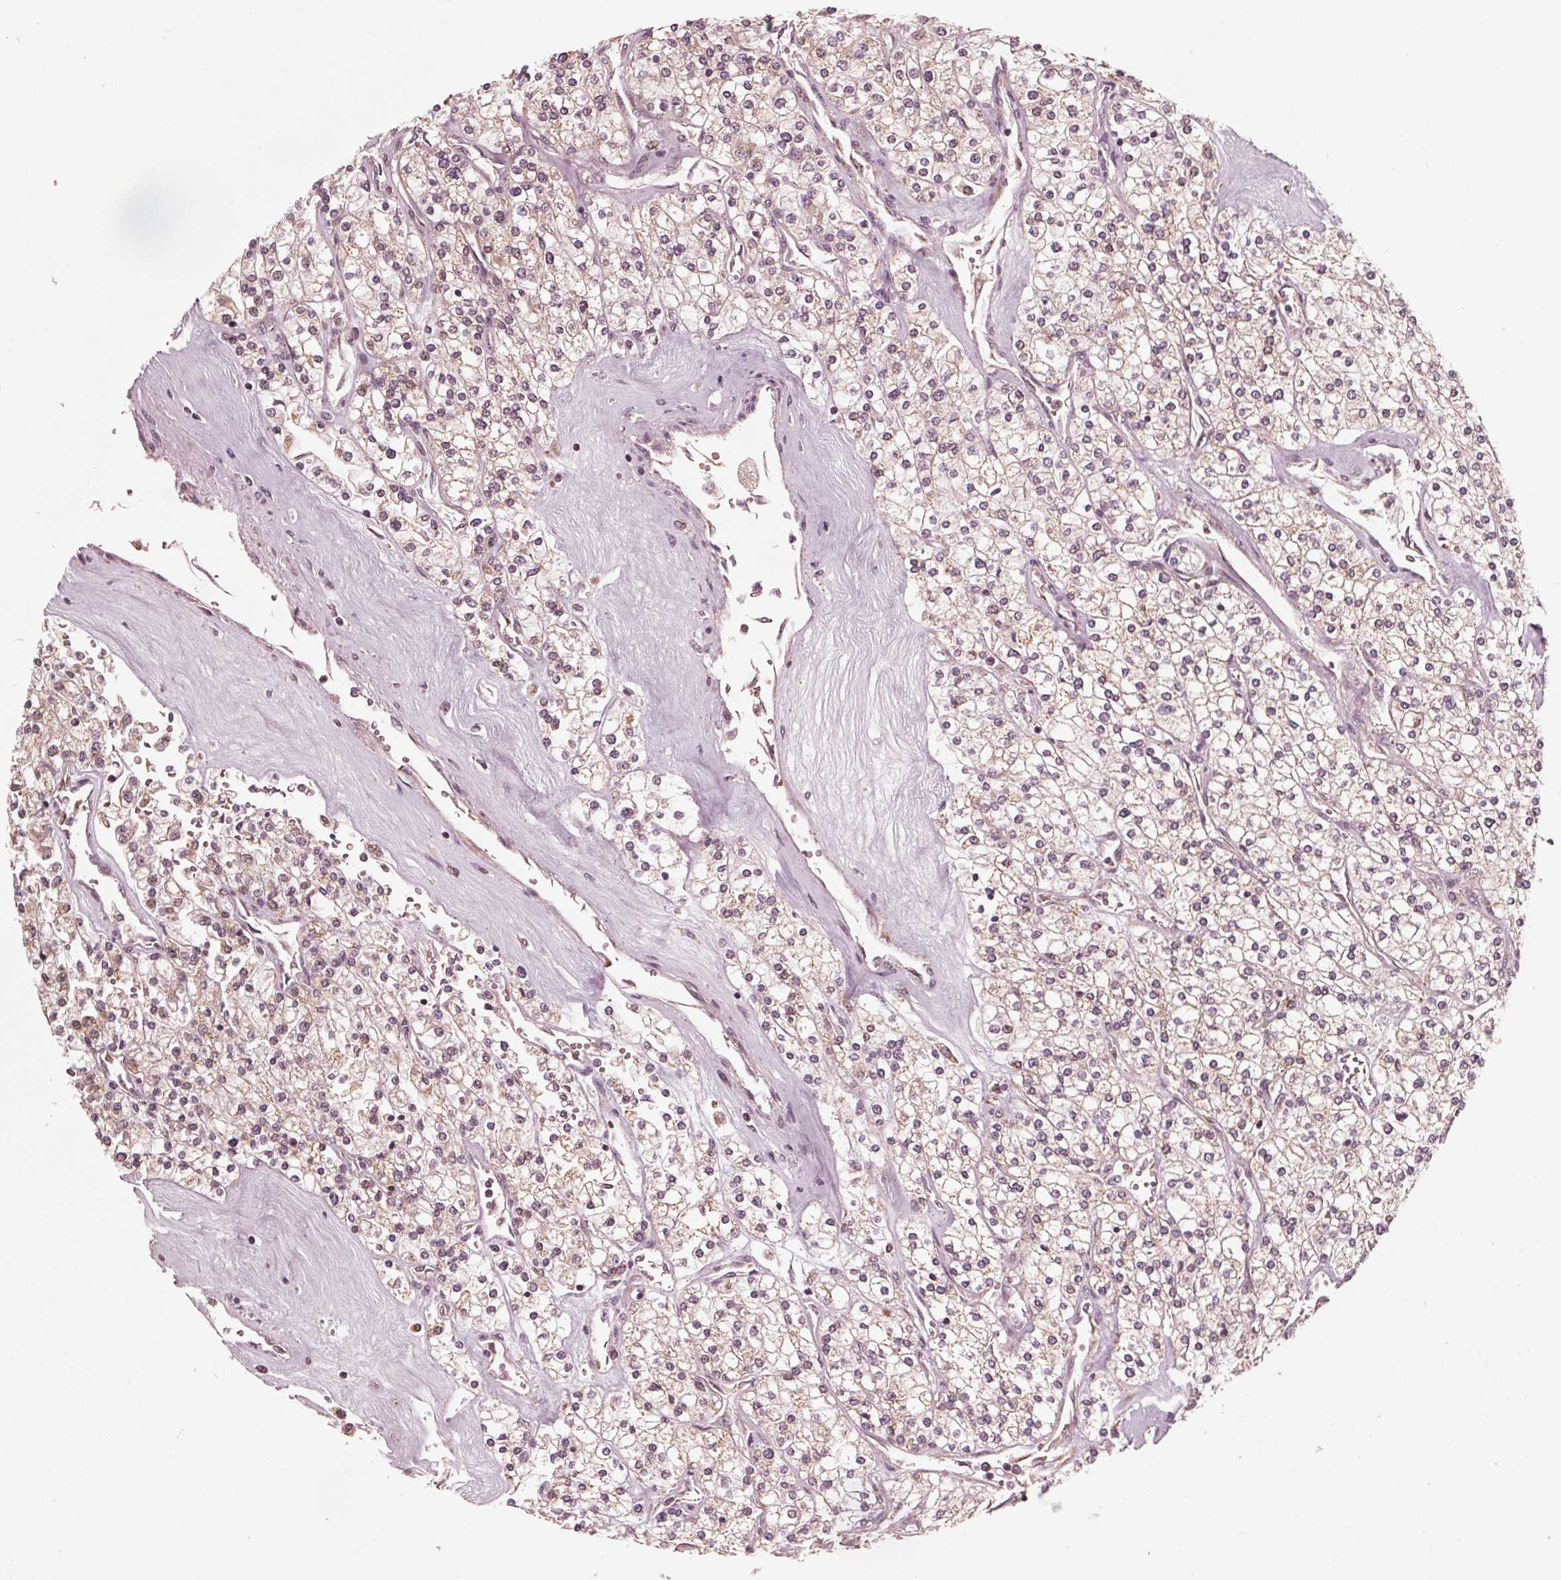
{"staining": {"intensity": "weak", "quantity": "<25%", "location": "cytoplasmic/membranous"}, "tissue": "renal cancer", "cell_type": "Tumor cells", "image_type": "cancer", "snomed": [{"axis": "morphology", "description": "Adenocarcinoma, NOS"}, {"axis": "topography", "description": "Kidney"}], "caption": "Tumor cells show no significant staining in adenocarcinoma (renal).", "gene": "UBALD1", "patient": {"sex": "male", "age": 80}}